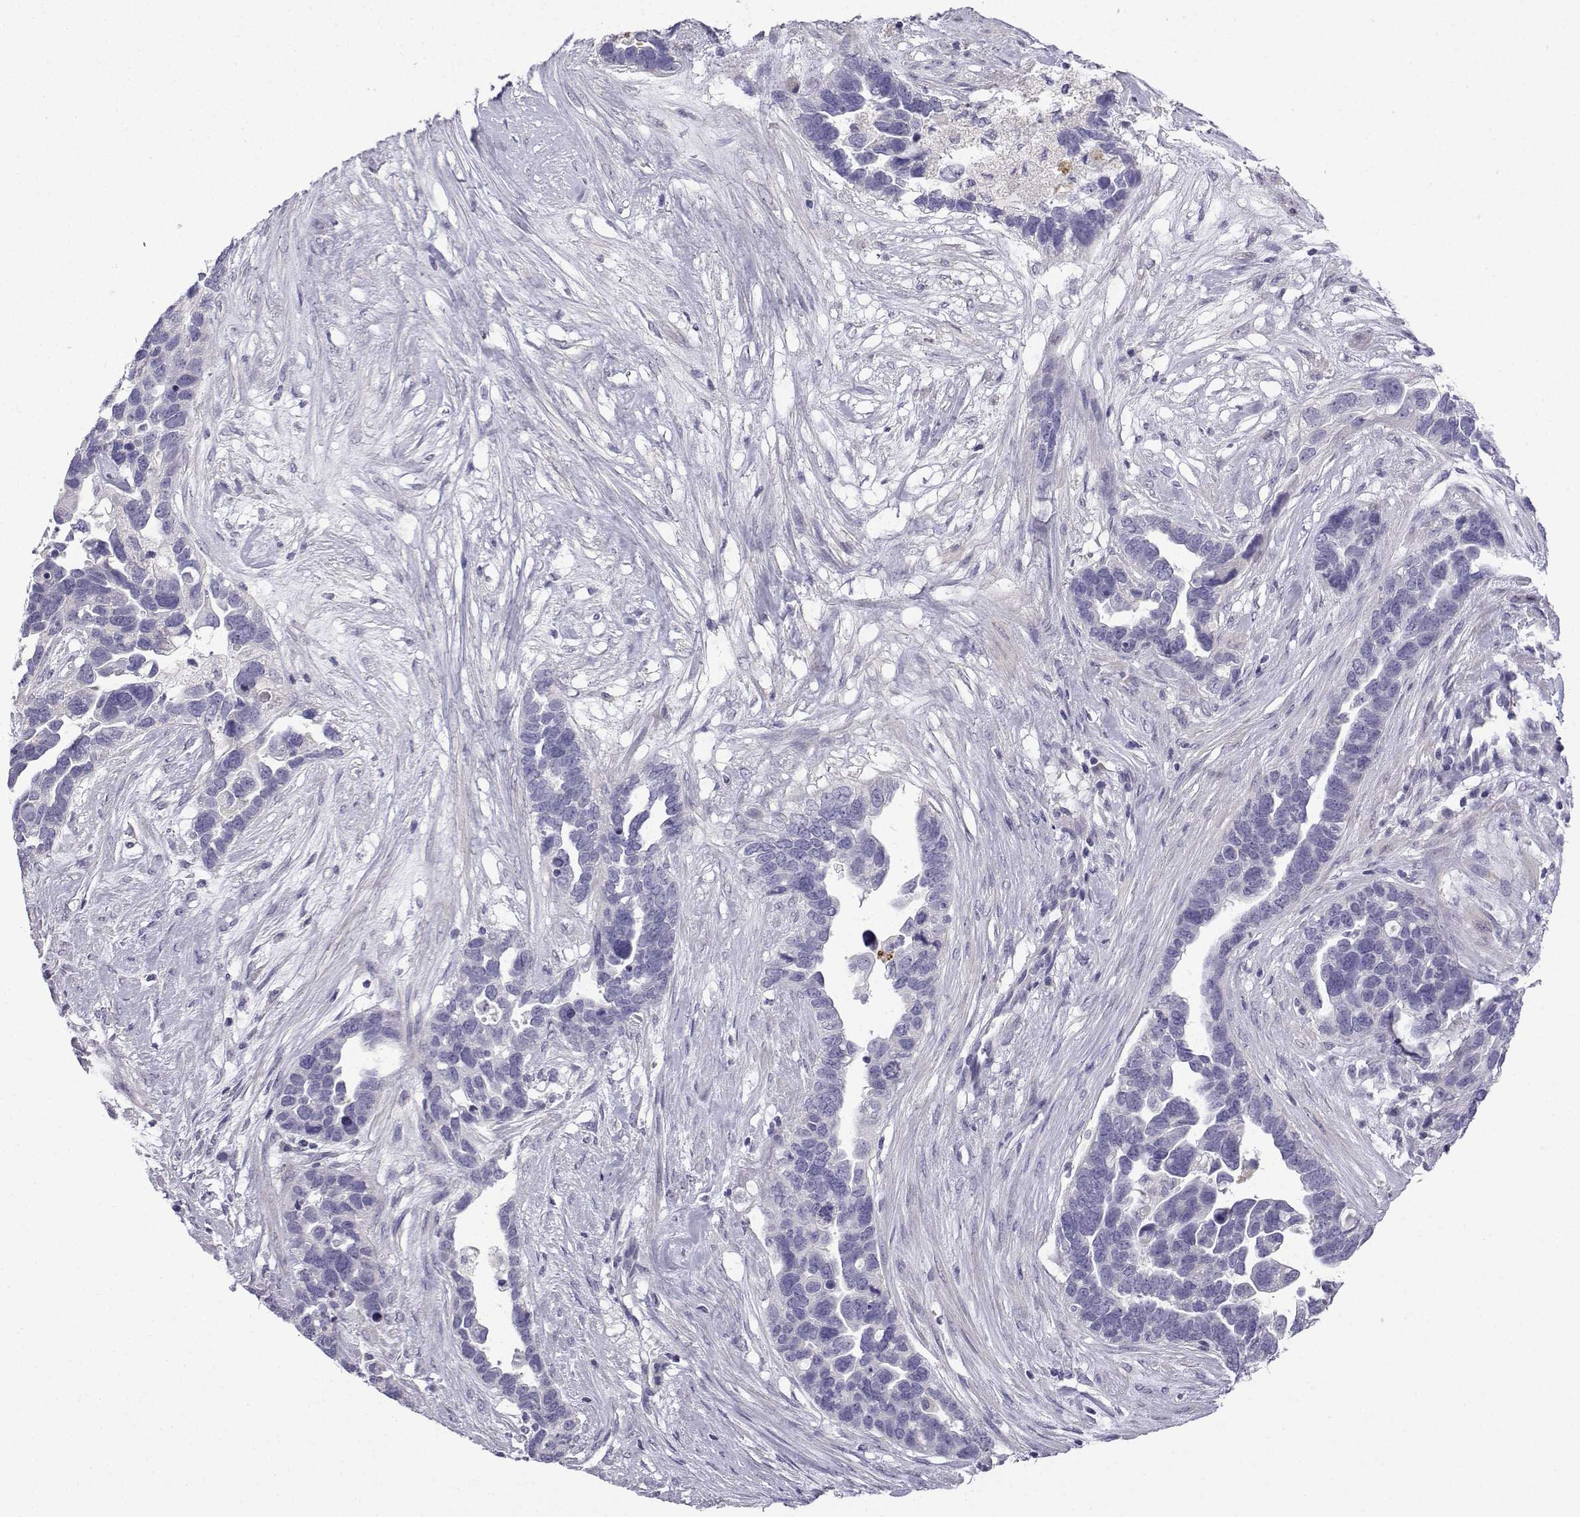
{"staining": {"intensity": "negative", "quantity": "none", "location": "none"}, "tissue": "ovarian cancer", "cell_type": "Tumor cells", "image_type": "cancer", "snomed": [{"axis": "morphology", "description": "Cystadenocarcinoma, serous, NOS"}, {"axis": "topography", "description": "Ovary"}], "caption": "Tumor cells show no significant expression in ovarian cancer (serous cystadenocarcinoma). The staining was performed using DAB to visualize the protein expression in brown, while the nuclei were stained in blue with hematoxylin (Magnification: 20x).", "gene": "SPACA7", "patient": {"sex": "female", "age": 54}}